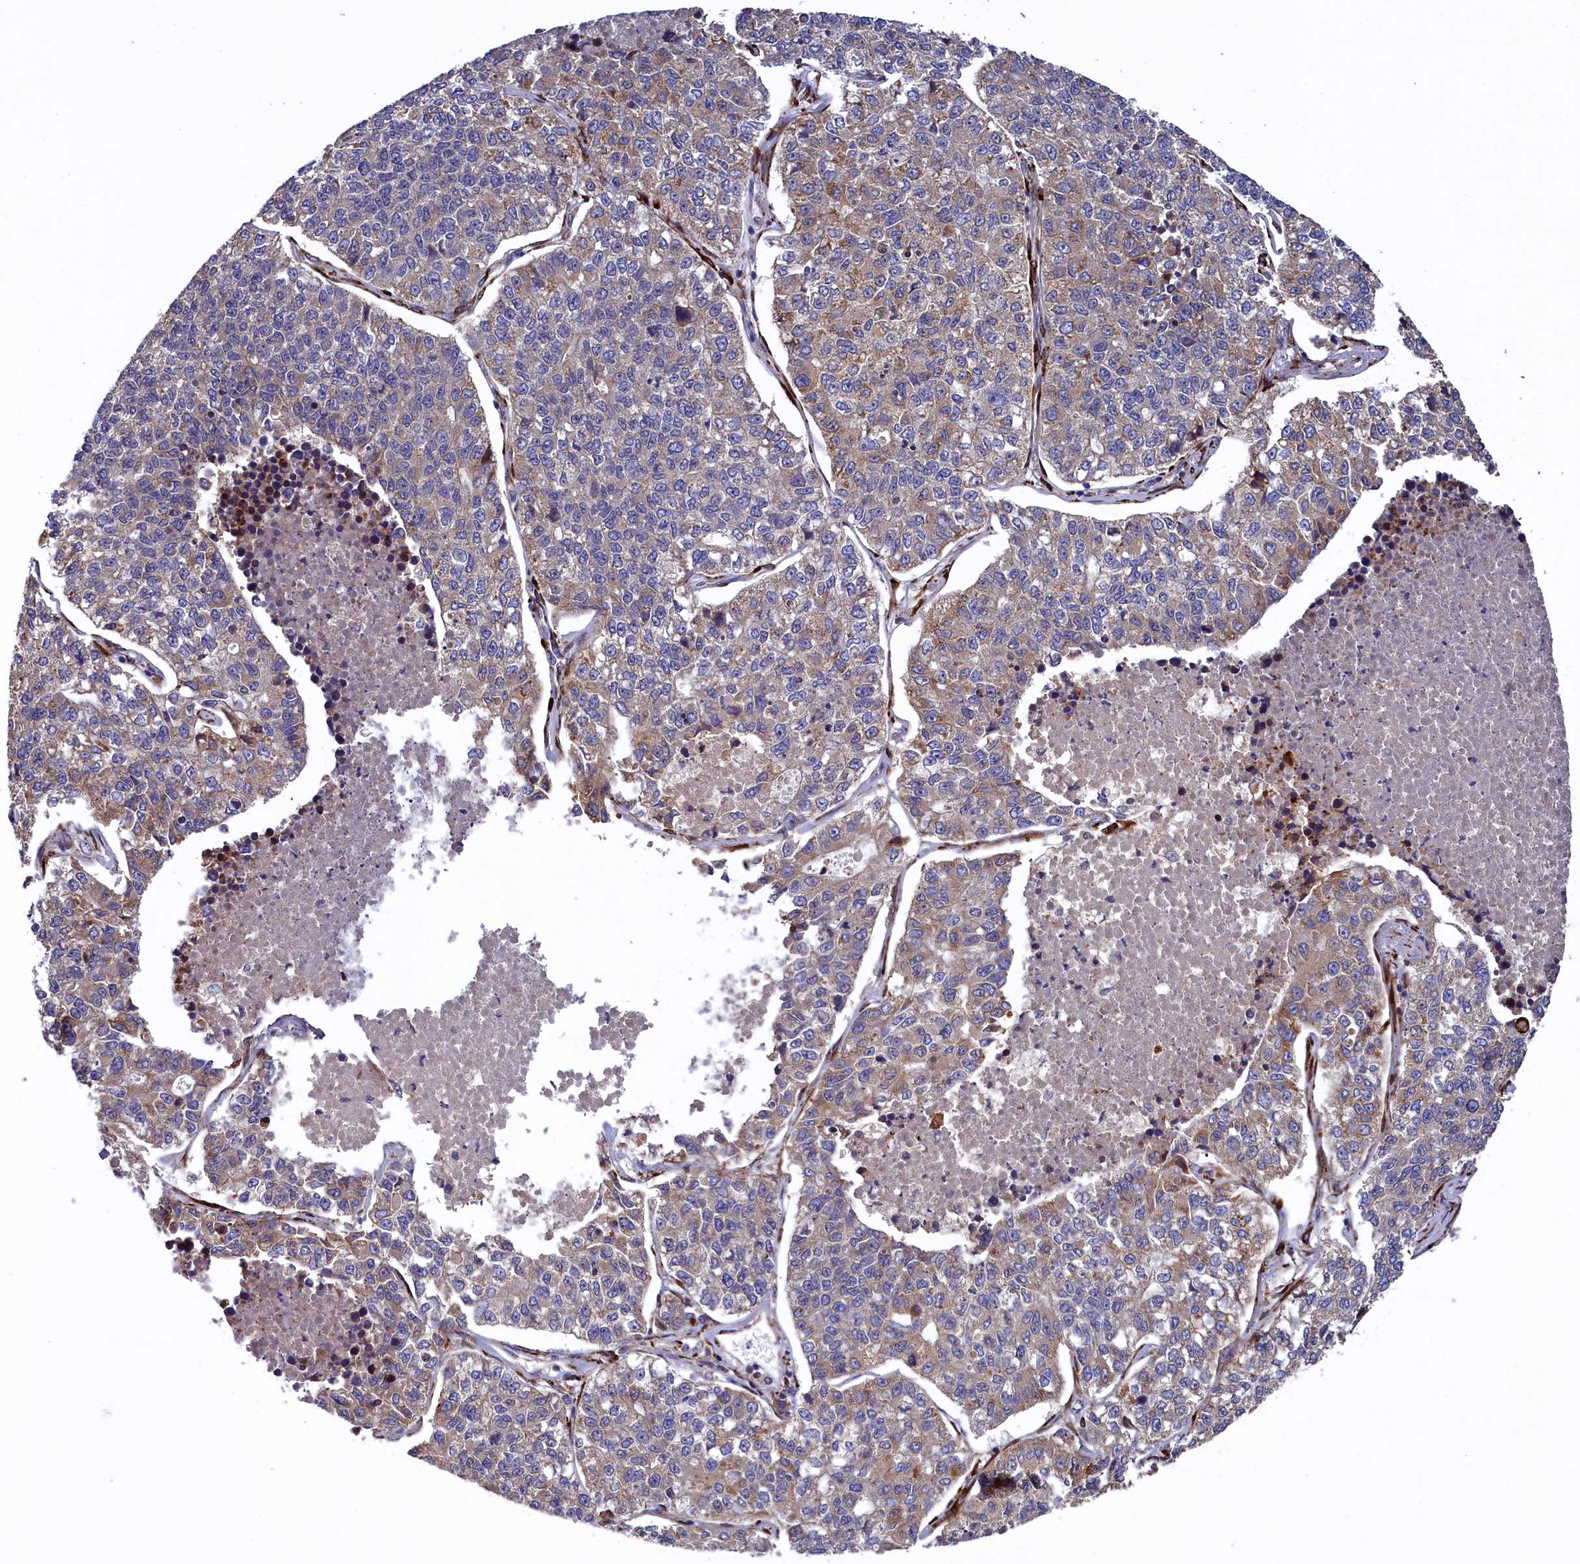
{"staining": {"intensity": "weak", "quantity": ">75%", "location": "cytoplasmic/membranous"}, "tissue": "lung cancer", "cell_type": "Tumor cells", "image_type": "cancer", "snomed": [{"axis": "morphology", "description": "Adenocarcinoma, NOS"}, {"axis": "topography", "description": "Lung"}], "caption": "Immunohistochemical staining of human adenocarcinoma (lung) demonstrates low levels of weak cytoplasmic/membranous staining in approximately >75% of tumor cells.", "gene": "ARRDC4", "patient": {"sex": "male", "age": 49}}